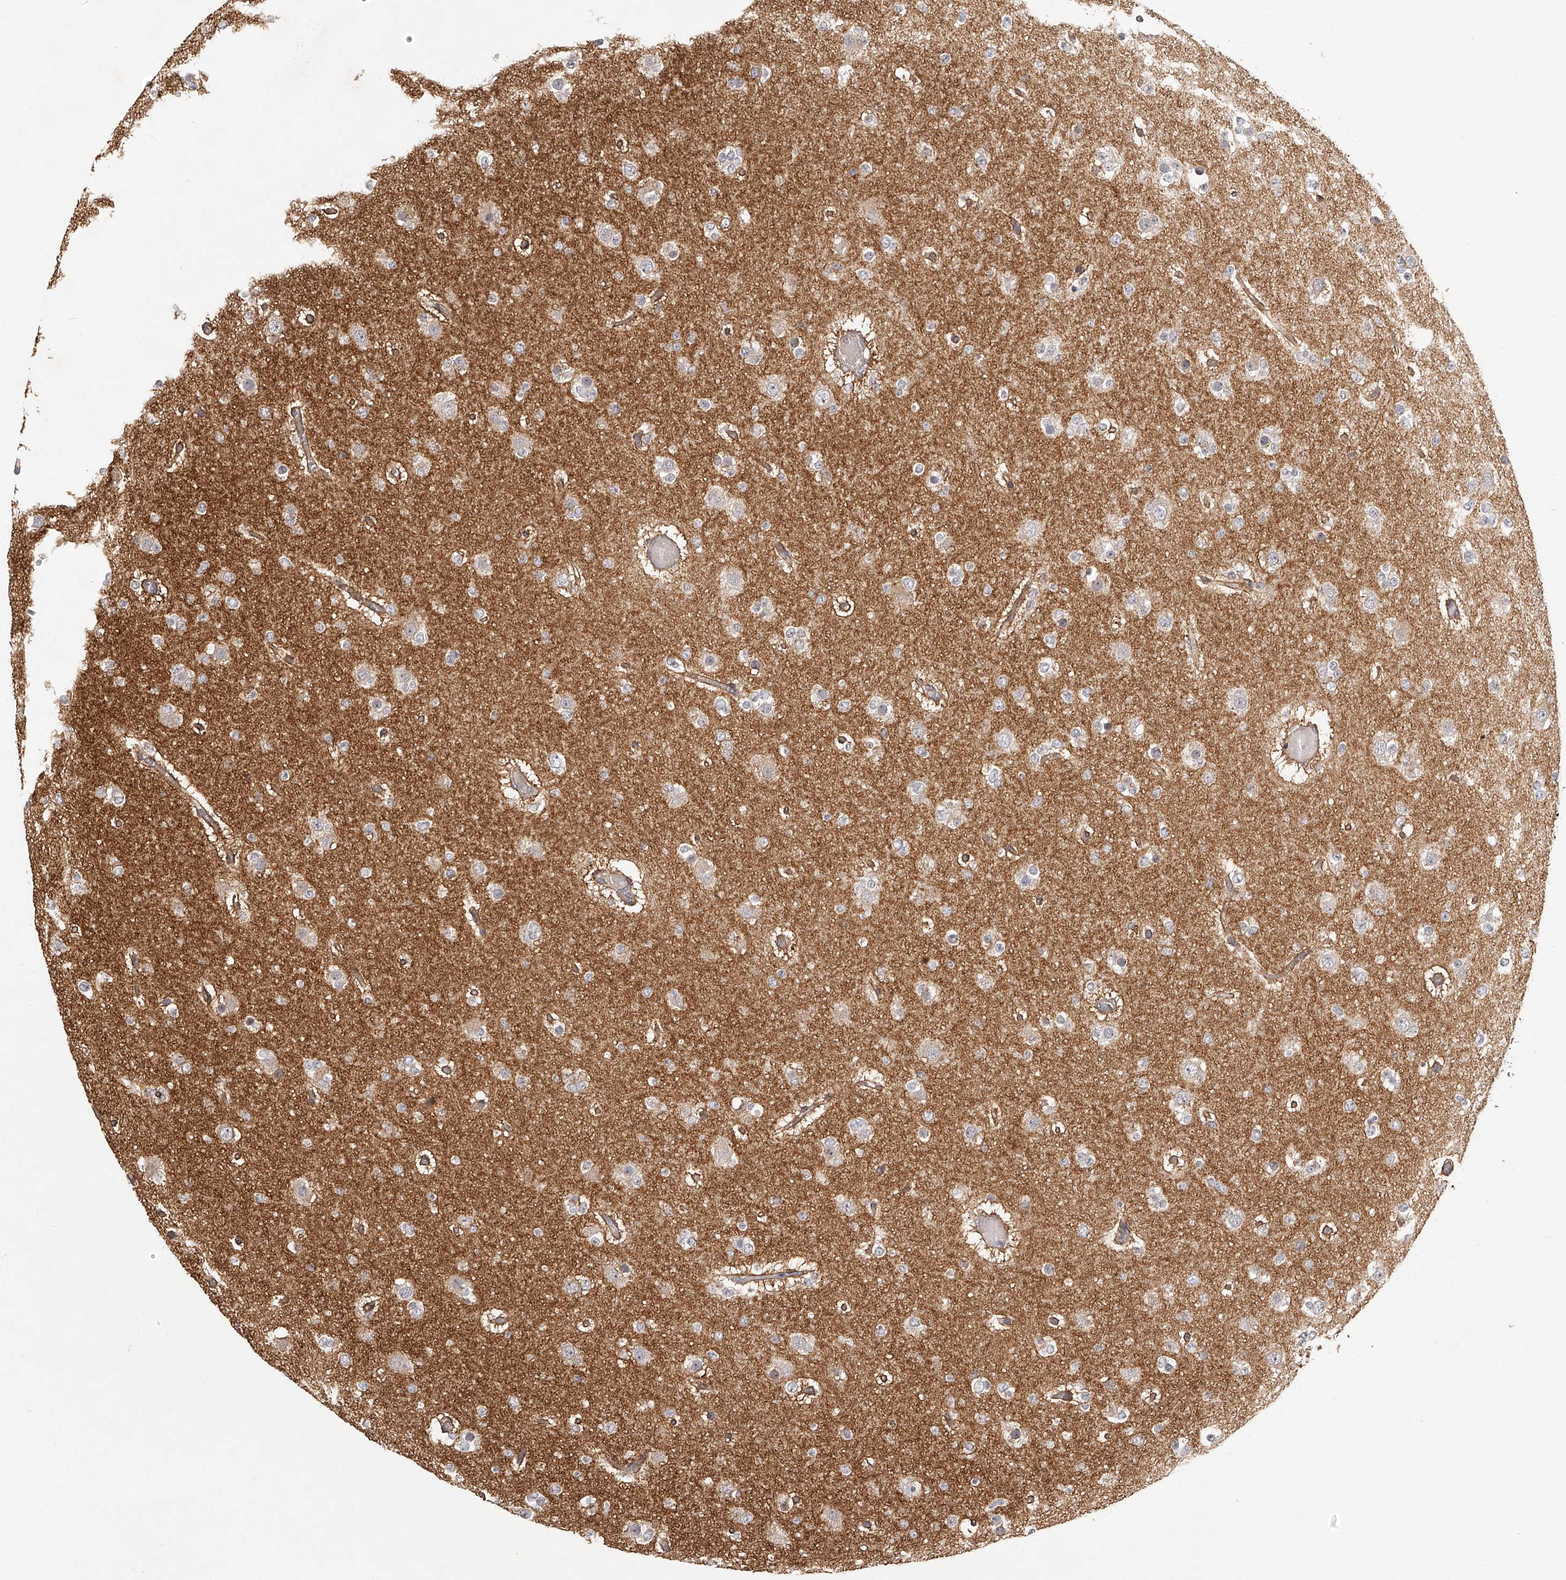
{"staining": {"intensity": "negative", "quantity": "none", "location": "none"}, "tissue": "glioma", "cell_type": "Tumor cells", "image_type": "cancer", "snomed": [{"axis": "morphology", "description": "Glioma, malignant, Low grade"}, {"axis": "topography", "description": "Brain"}], "caption": "Immunohistochemical staining of human malignant glioma (low-grade) displays no significant positivity in tumor cells.", "gene": "ZNF582", "patient": {"sex": "female", "age": 22}}